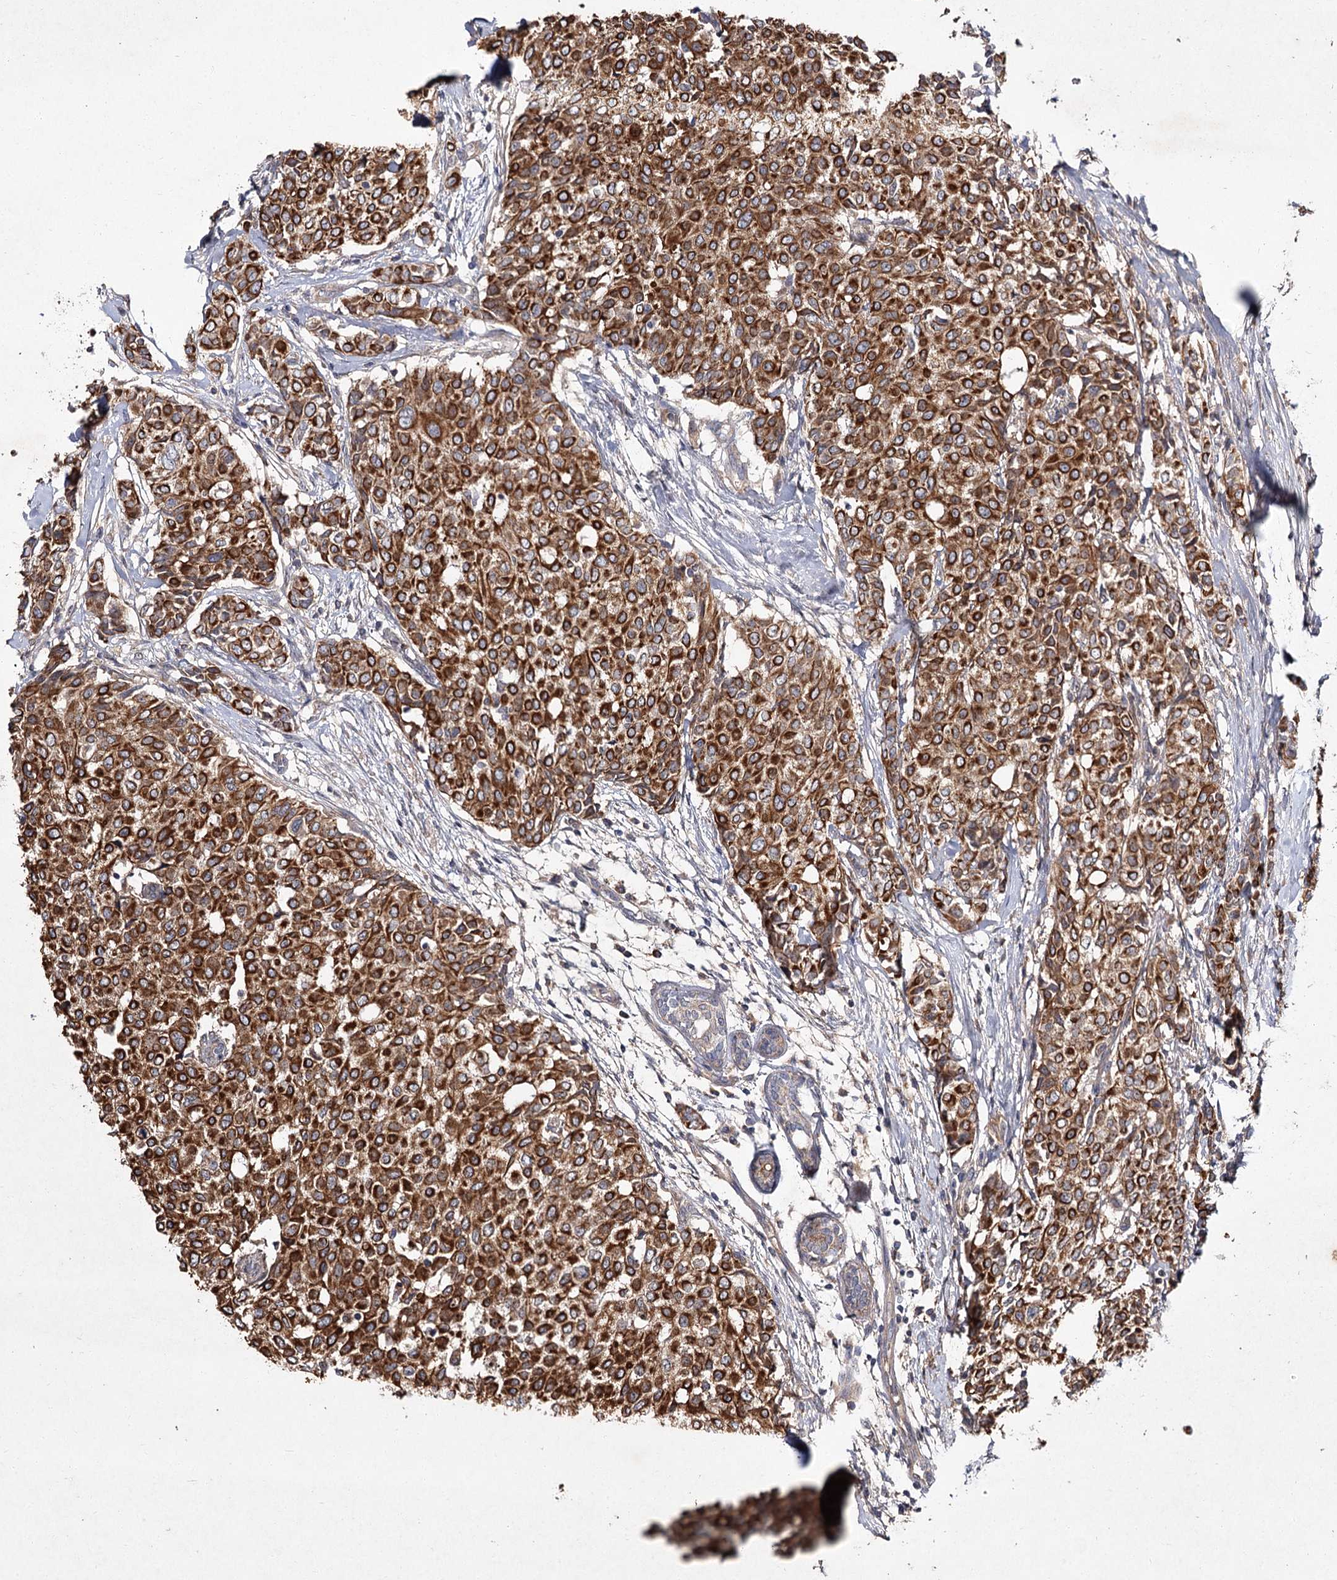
{"staining": {"intensity": "strong", "quantity": ">75%", "location": "cytoplasmic/membranous"}, "tissue": "breast cancer", "cell_type": "Tumor cells", "image_type": "cancer", "snomed": [{"axis": "morphology", "description": "Lobular carcinoma"}, {"axis": "topography", "description": "Breast"}], "caption": "Immunohistochemistry (IHC) of human breast cancer (lobular carcinoma) displays high levels of strong cytoplasmic/membranous staining in approximately >75% of tumor cells.", "gene": "MFN1", "patient": {"sex": "female", "age": 51}}